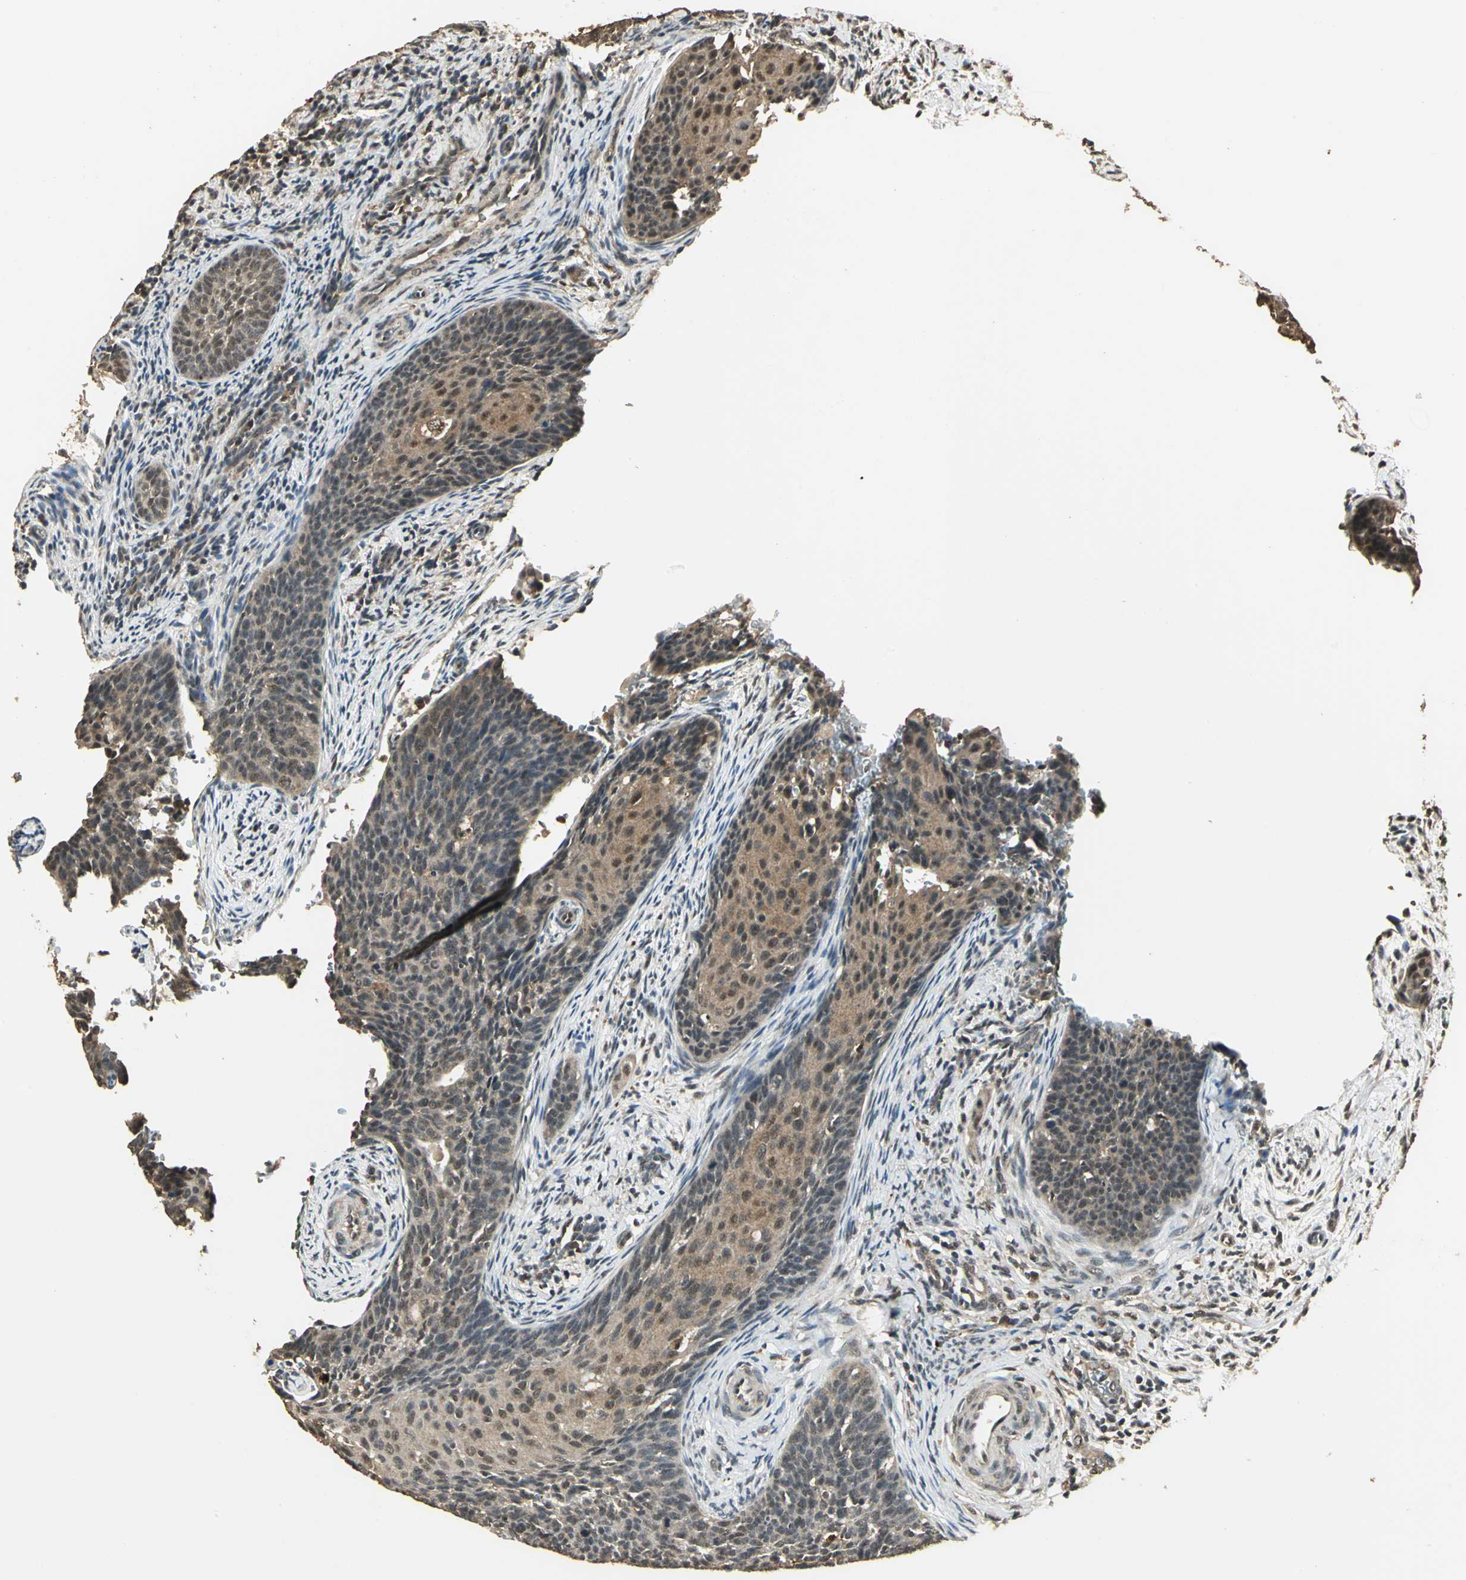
{"staining": {"intensity": "moderate", "quantity": "25%-75%", "location": "cytoplasmic/membranous"}, "tissue": "cervical cancer", "cell_type": "Tumor cells", "image_type": "cancer", "snomed": [{"axis": "morphology", "description": "Squamous cell carcinoma, NOS"}, {"axis": "topography", "description": "Cervix"}], "caption": "Cervical squamous cell carcinoma stained for a protein (brown) reveals moderate cytoplasmic/membranous positive expression in approximately 25%-75% of tumor cells.", "gene": "UCHL5", "patient": {"sex": "female", "age": 33}}